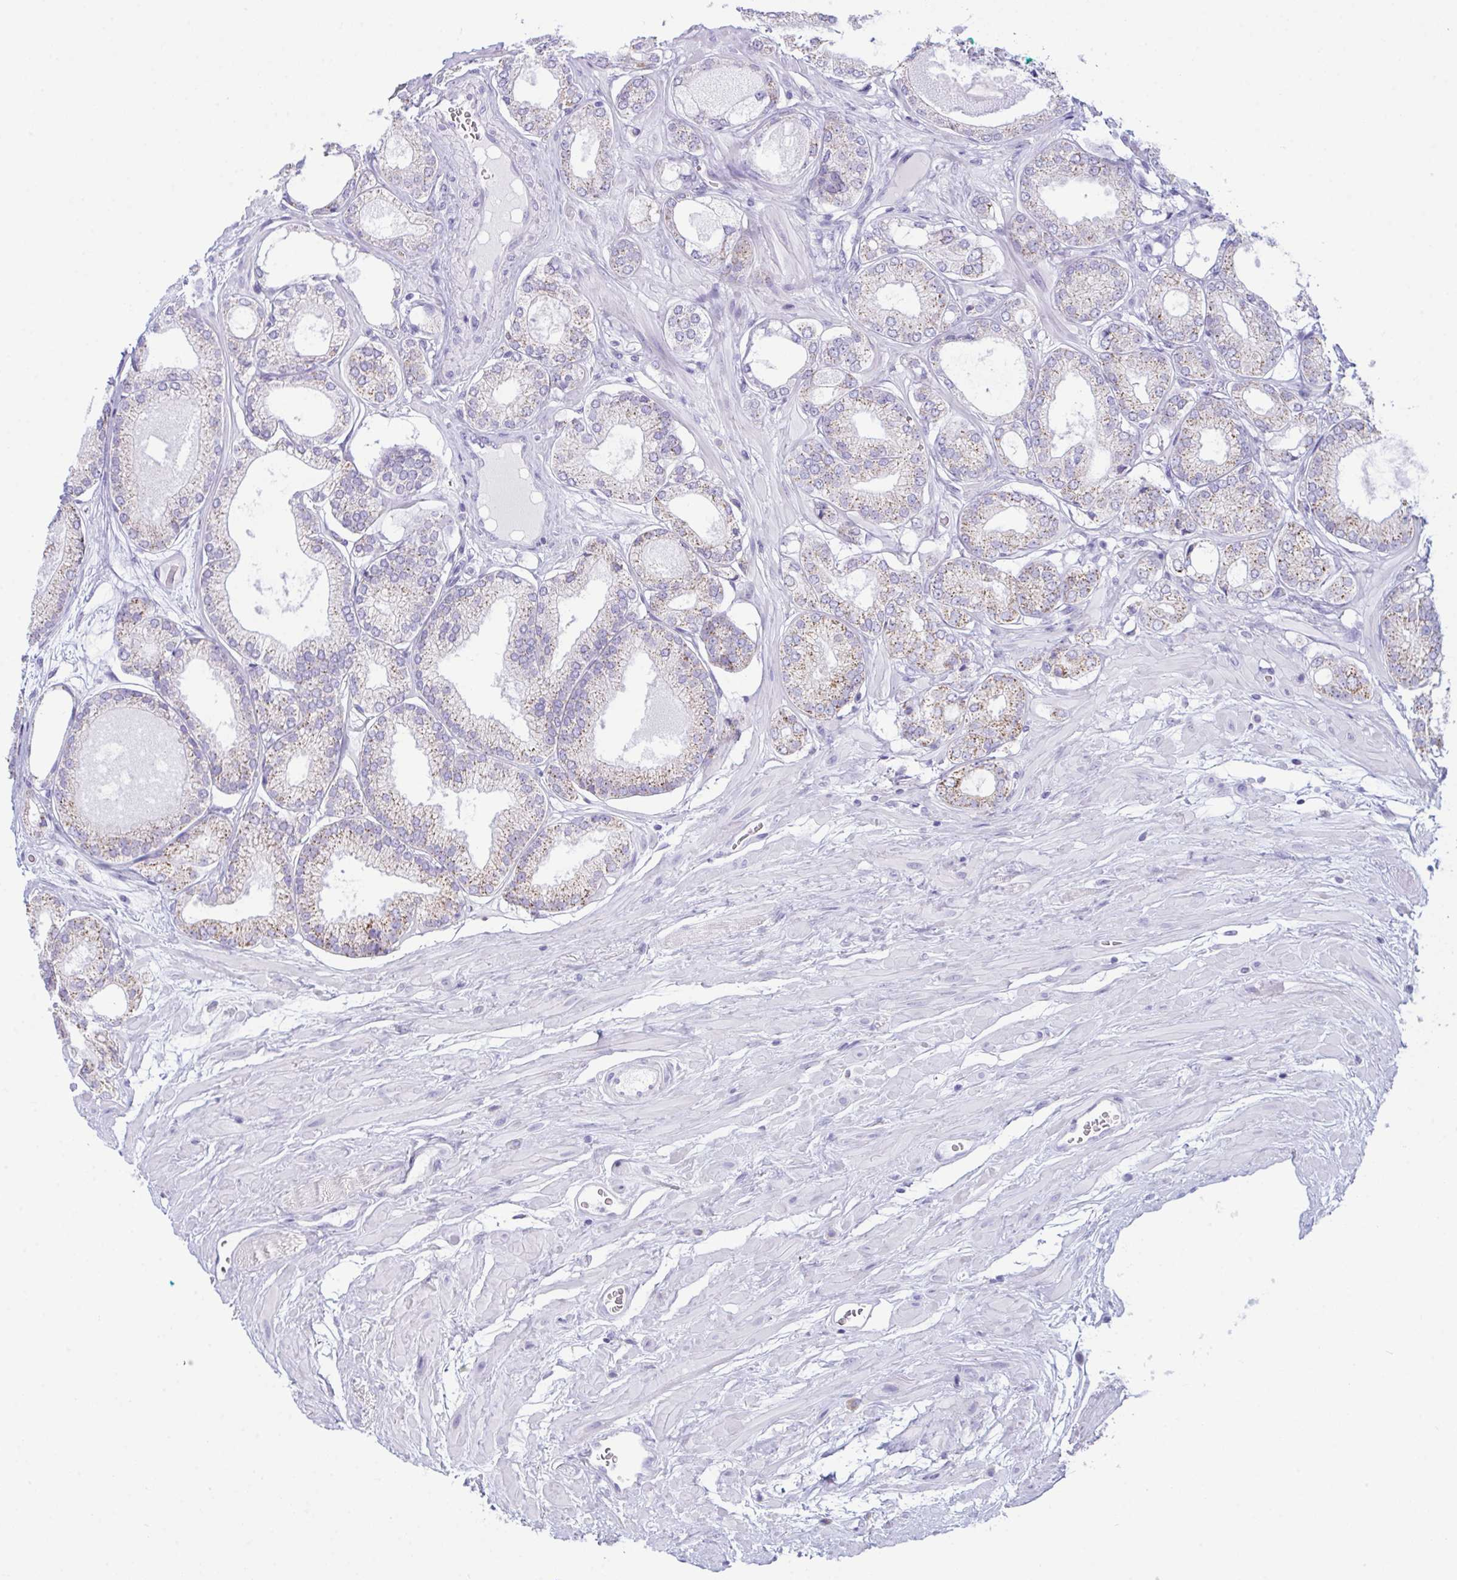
{"staining": {"intensity": "moderate", "quantity": "25%-75%", "location": "cytoplasmic/membranous"}, "tissue": "prostate cancer", "cell_type": "Tumor cells", "image_type": "cancer", "snomed": [{"axis": "morphology", "description": "Adenocarcinoma, High grade"}, {"axis": "topography", "description": "Prostate"}], "caption": "Prostate cancer (adenocarcinoma (high-grade)) tissue shows moderate cytoplasmic/membranous positivity in about 25%-75% of tumor cells", "gene": "BBS1", "patient": {"sex": "male", "age": 68}}